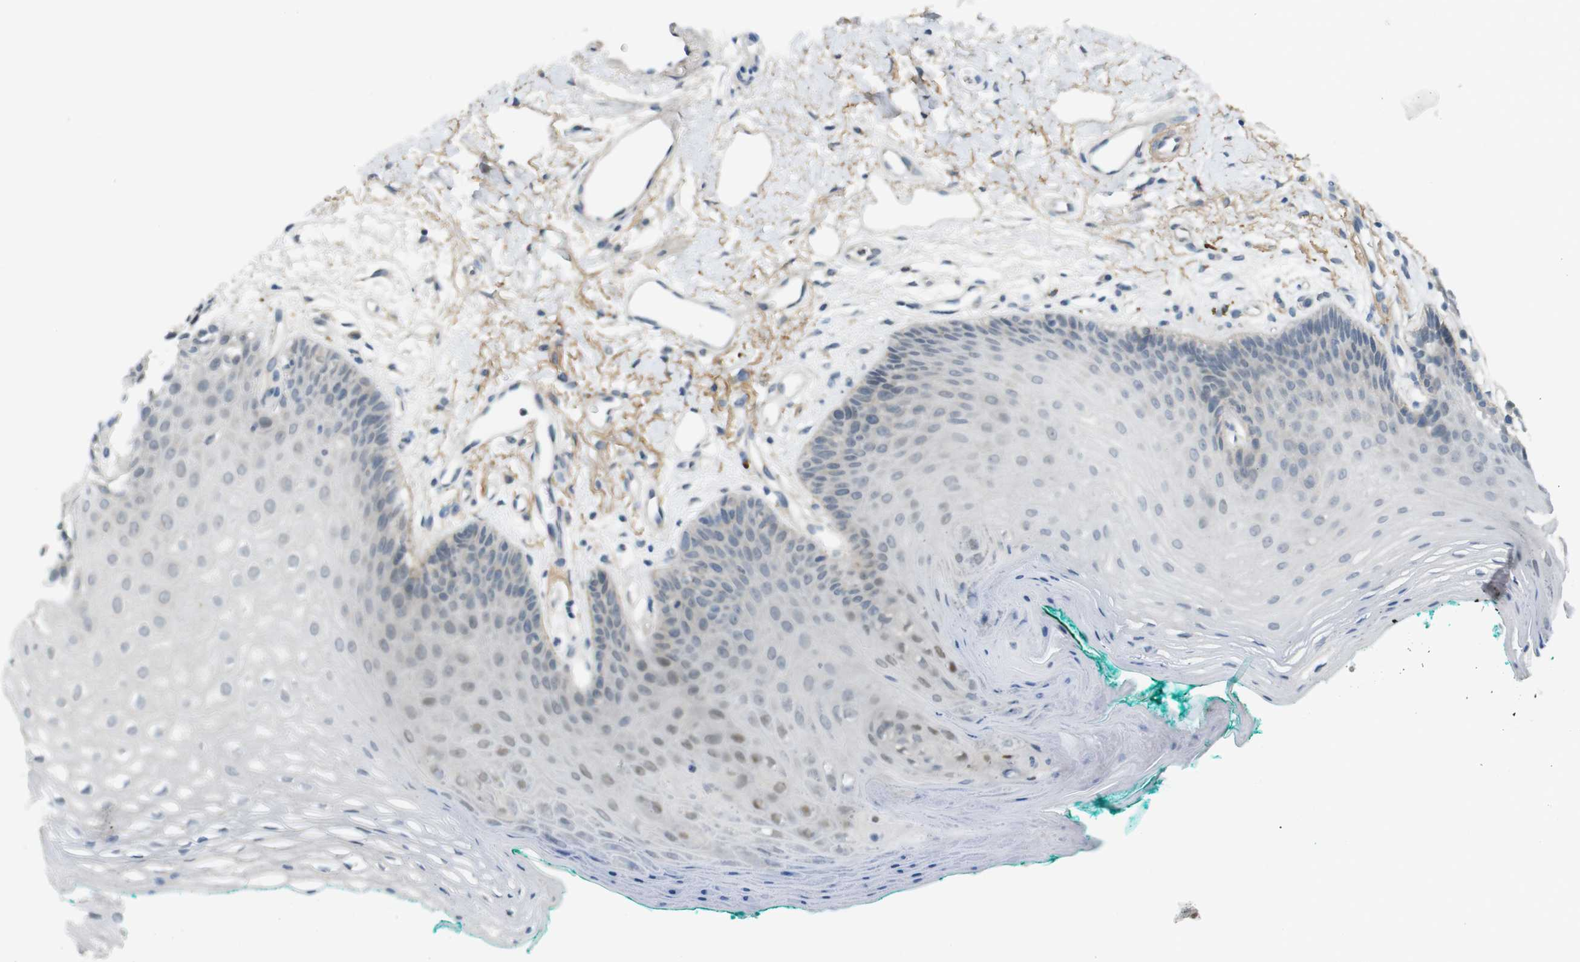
{"staining": {"intensity": "moderate", "quantity": "<25%", "location": "cytoplasmic/membranous"}, "tissue": "oral mucosa", "cell_type": "Squamous epithelial cells", "image_type": "normal", "snomed": [{"axis": "morphology", "description": "Normal tissue, NOS"}, {"axis": "topography", "description": "Skeletal muscle"}, {"axis": "topography", "description": "Oral tissue"}, {"axis": "topography", "description": "Peripheral nerve tissue"}], "caption": "Human oral mucosa stained for a protein (brown) demonstrates moderate cytoplasmic/membranous positive staining in about <25% of squamous epithelial cells.", "gene": "UGT8", "patient": {"sex": "female", "age": 84}}